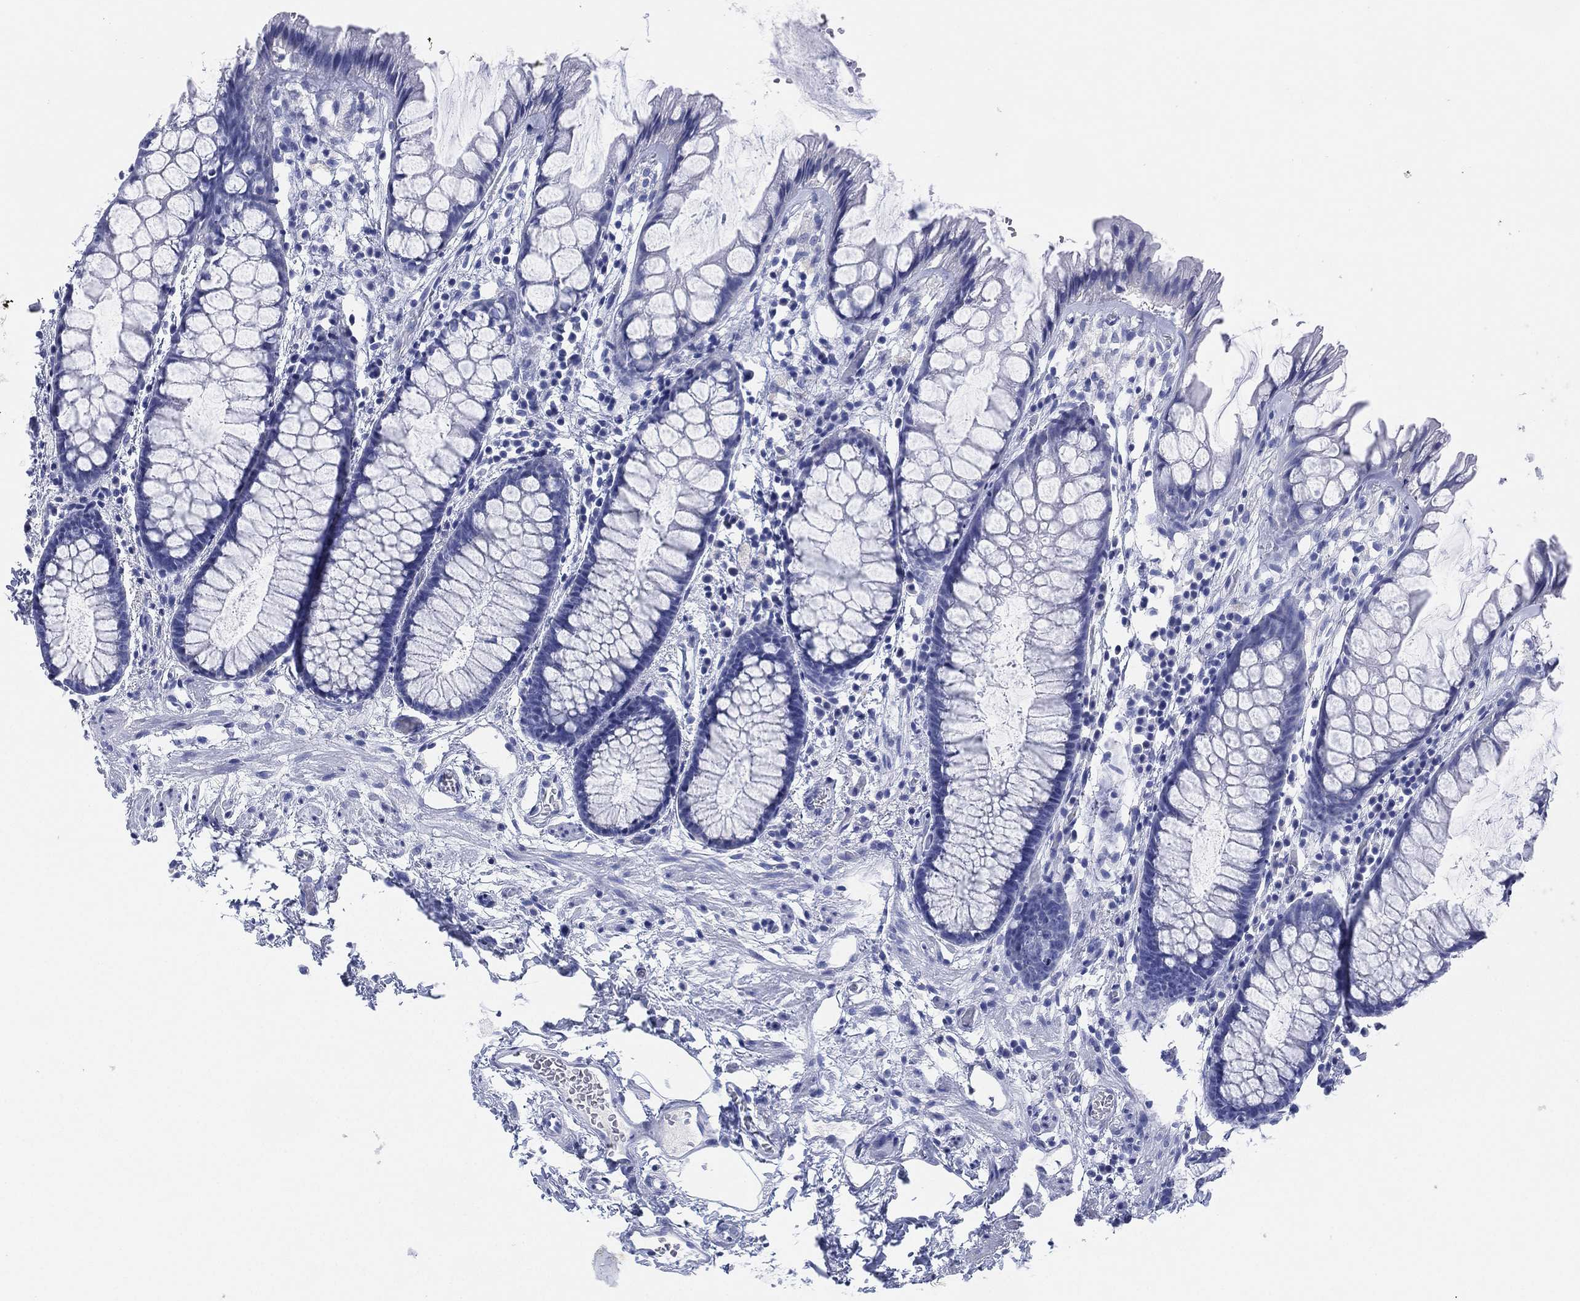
{"staining": {"intensity": "negative", "quantity": "none", "location": "none"}, "tissue": "rectum", "cell_type": "Glandular cells", "image_type": "normal", "snomed": [{"axis": "morphology", "description": "Normal tissue, NOS"}, {"axis": "topography", "description": "Rectum"}], "caption": "There is no significant positivity in glandular cells of rectum. (Brightfield microscopy of DAB (3,3'-diaminobenzidine) IHC at high magnification).", "gene": "SLC9C2", "patient": {"sex": "female", "age": 62}}